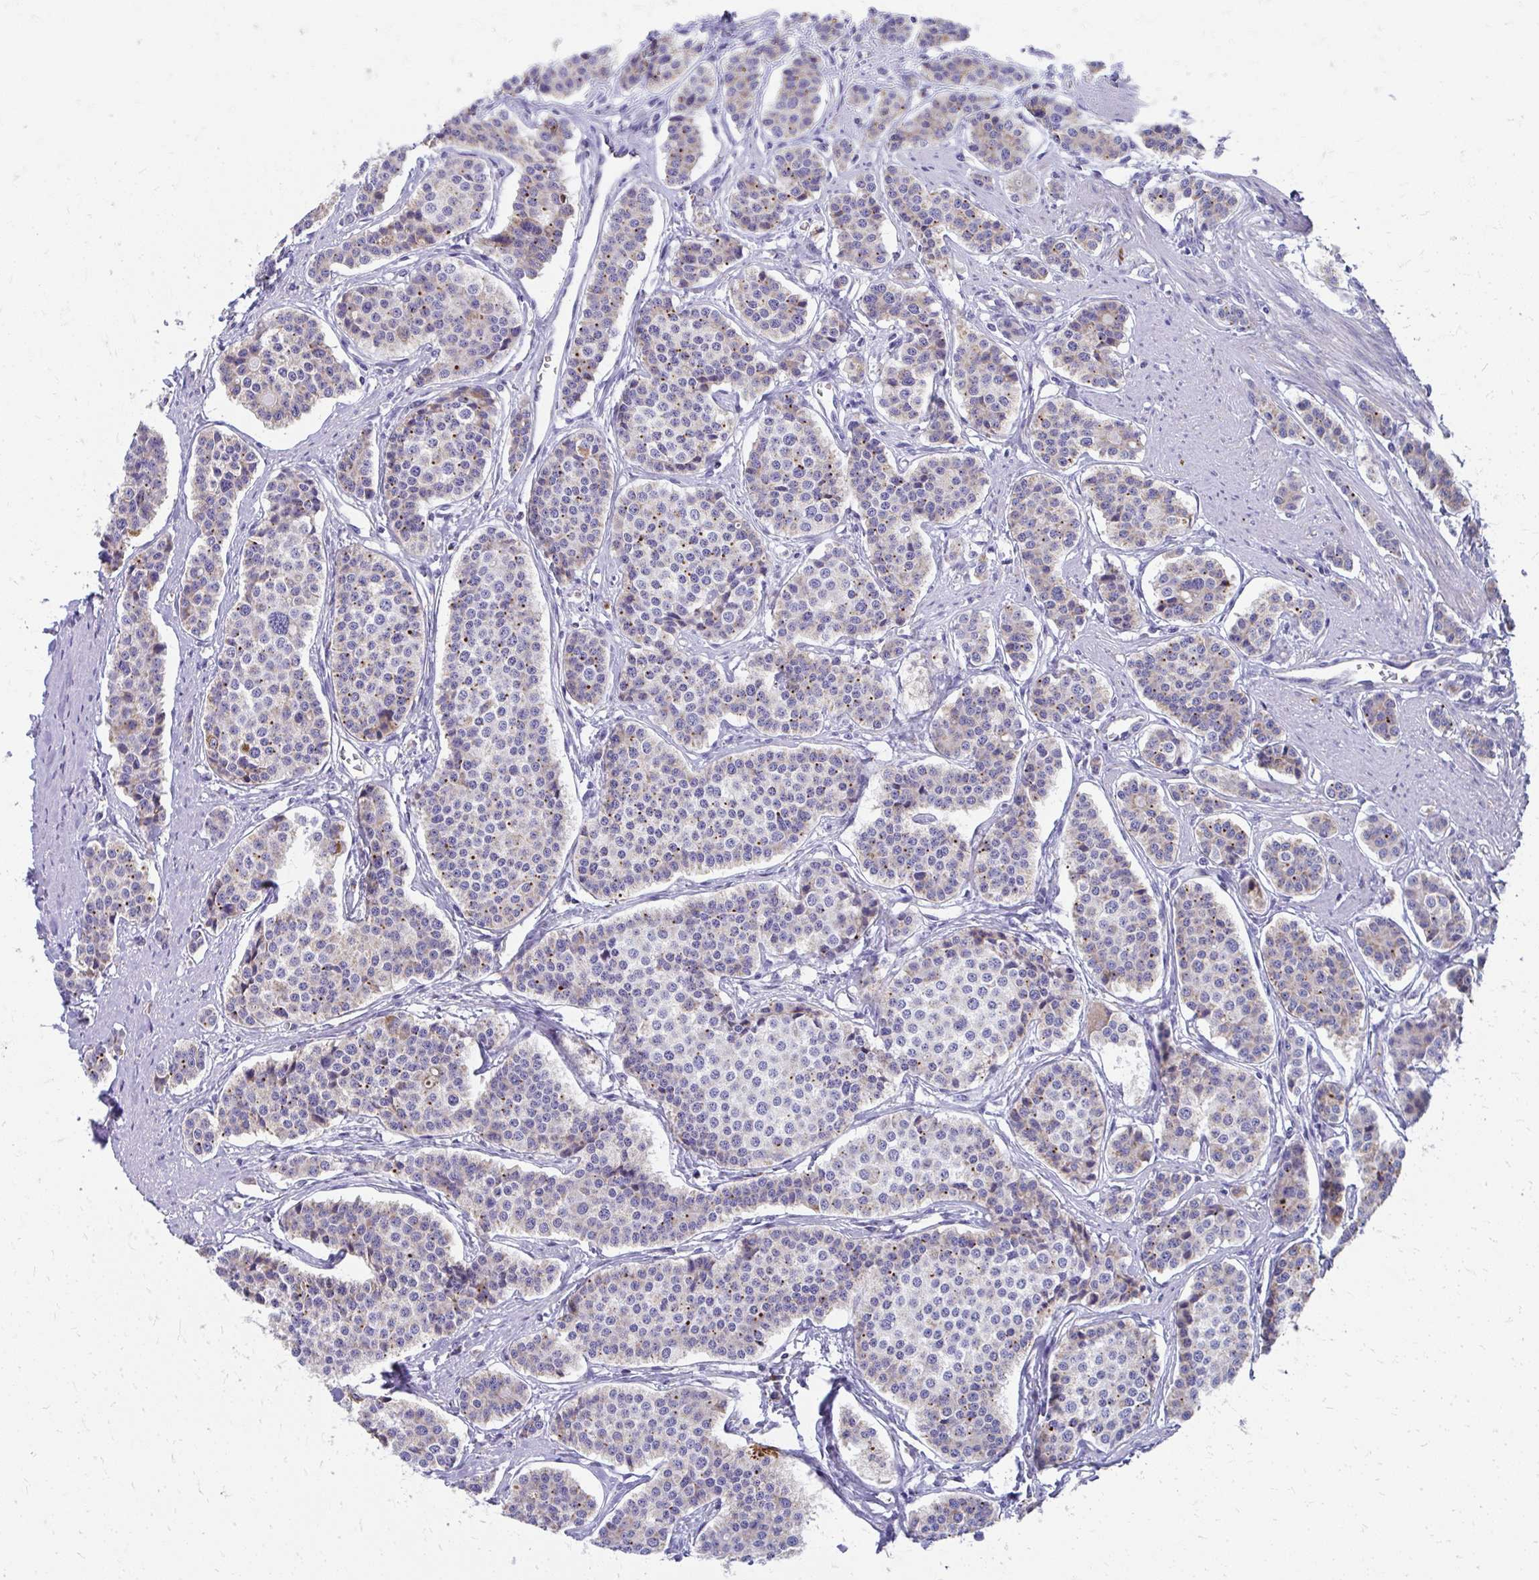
{"staining": {"intensity": "weak", "quantity": "<25%", "location": "cytoplasmic/membranous"}, "tissue": "carcinoid", "cell_type": "Tumor cells", "image_type": "cancer", "snomed": [{"axis": "morphology", "description": "Carcinoid, malignant, NOS"}, {"axis": "topography", "description": "Small intestine"}], "caption": "IHC image of neoplastic tissue: carcinoid stained with DAB (3,3'-diaminobenzidine) demonstrates no significant protein expression in tumor cells. (Stains: DAB immunohistochemistry (IHC) with hematoxylin counter stain, Microscopy: brightfield microscopy at high magnification).", "gene": "IL37", "patient": {"sex": "male", "age": 60}}